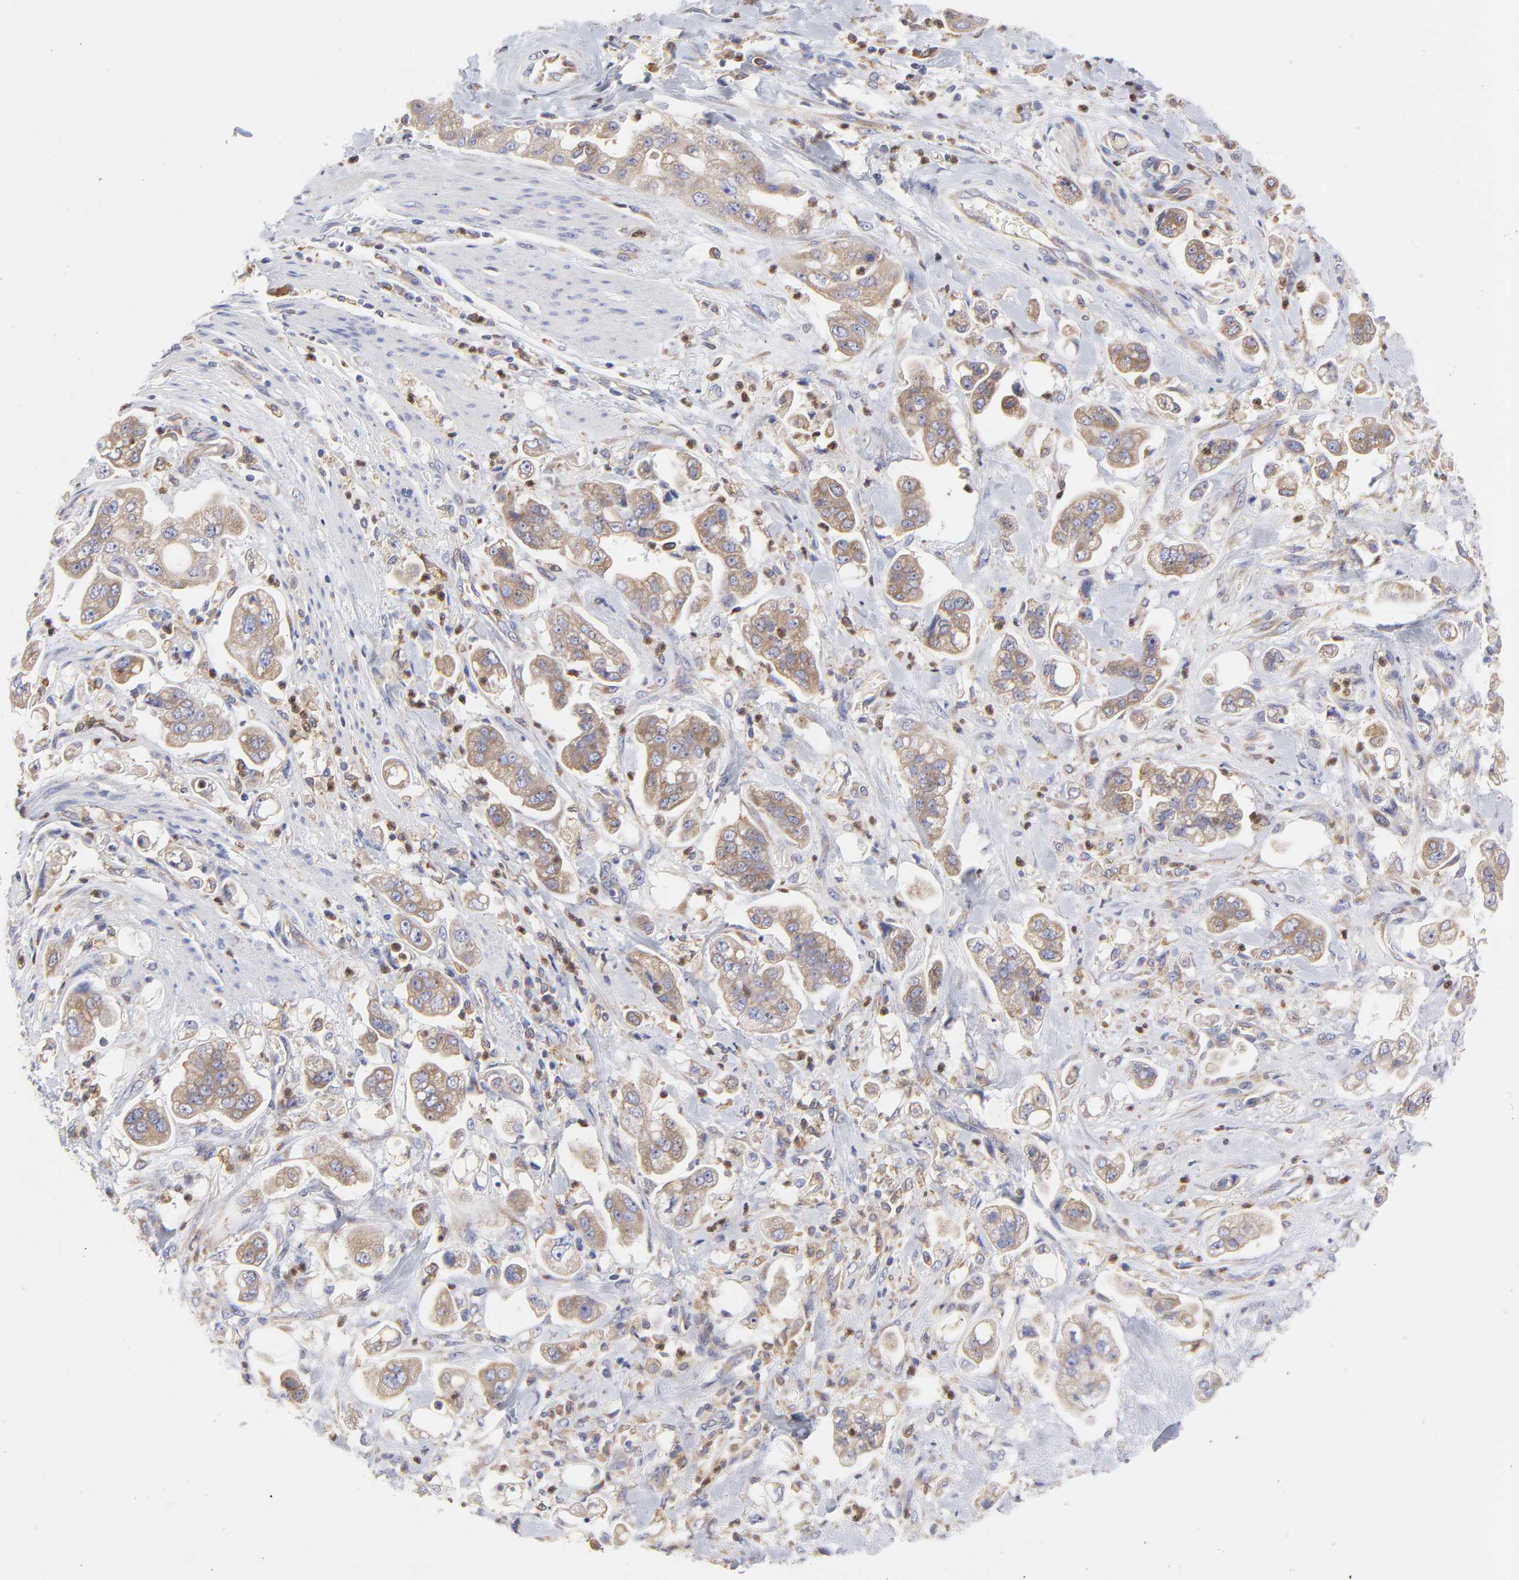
{"staining": {"intensity": "moderate", "quantity": ">75%", "location": "cytoplasmic/membranous"}, "tissue": "stomach cancer", "cell_type": "Tumor cells", "image_type": "cancer", "snomed": [{"axis": "morphology", "description": "Adenocarcinoma, NOS"}, {"axis": "topography", "description": "Stomach"}], "caption": "Moderate cytoplasmic/membranous staining is identified in approximately >75% of tumor cells in stomach cancer.", "gene": "MOSPD2", "patient": {"sex": "male", "age": 62}}